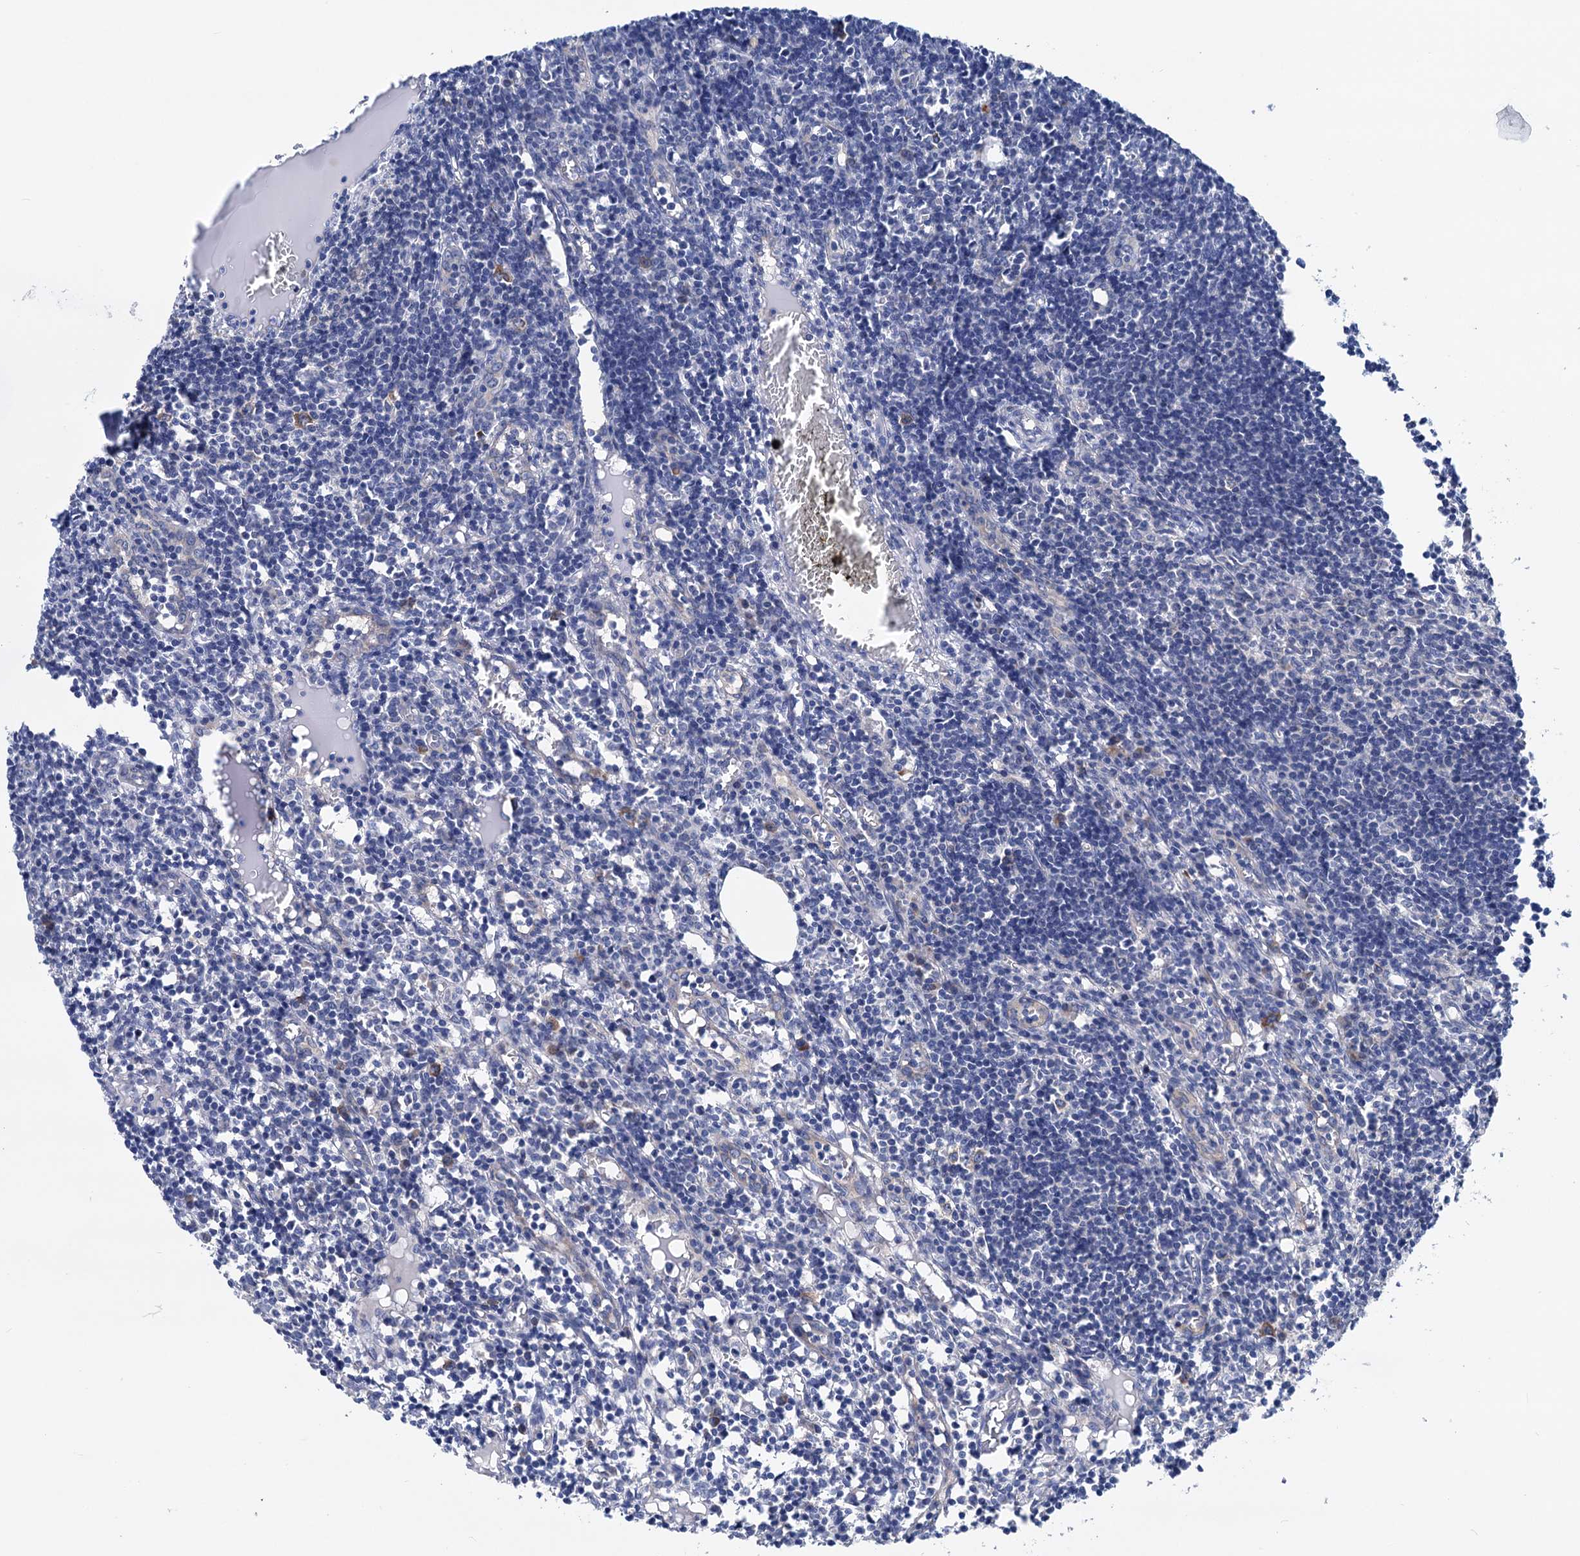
{"staining": {"intensity": "moderate", "quantity": "<25%", "location": "cytoplasmic/membranous"}, "tissue": "lymph node", "cell_type": "Germinal center cells", "image_type": "normal", "snomed": [{"axis": "morphology", "description": "Normal tissue, NOS"}, {"axis": "morphology", "description": "Malignant melanoma, Metastatic site"}, {"axis": "topography", "description": "Lymph node"}], "caption": "An image showing moderate cytoplasmic/membranous expression in about <25% of germinal center cells in benign lymph node, as visualized by brown immunohistochemical staining.", "gene": "ZNRD2", "patient": {"sex": "male", "age": 41}}